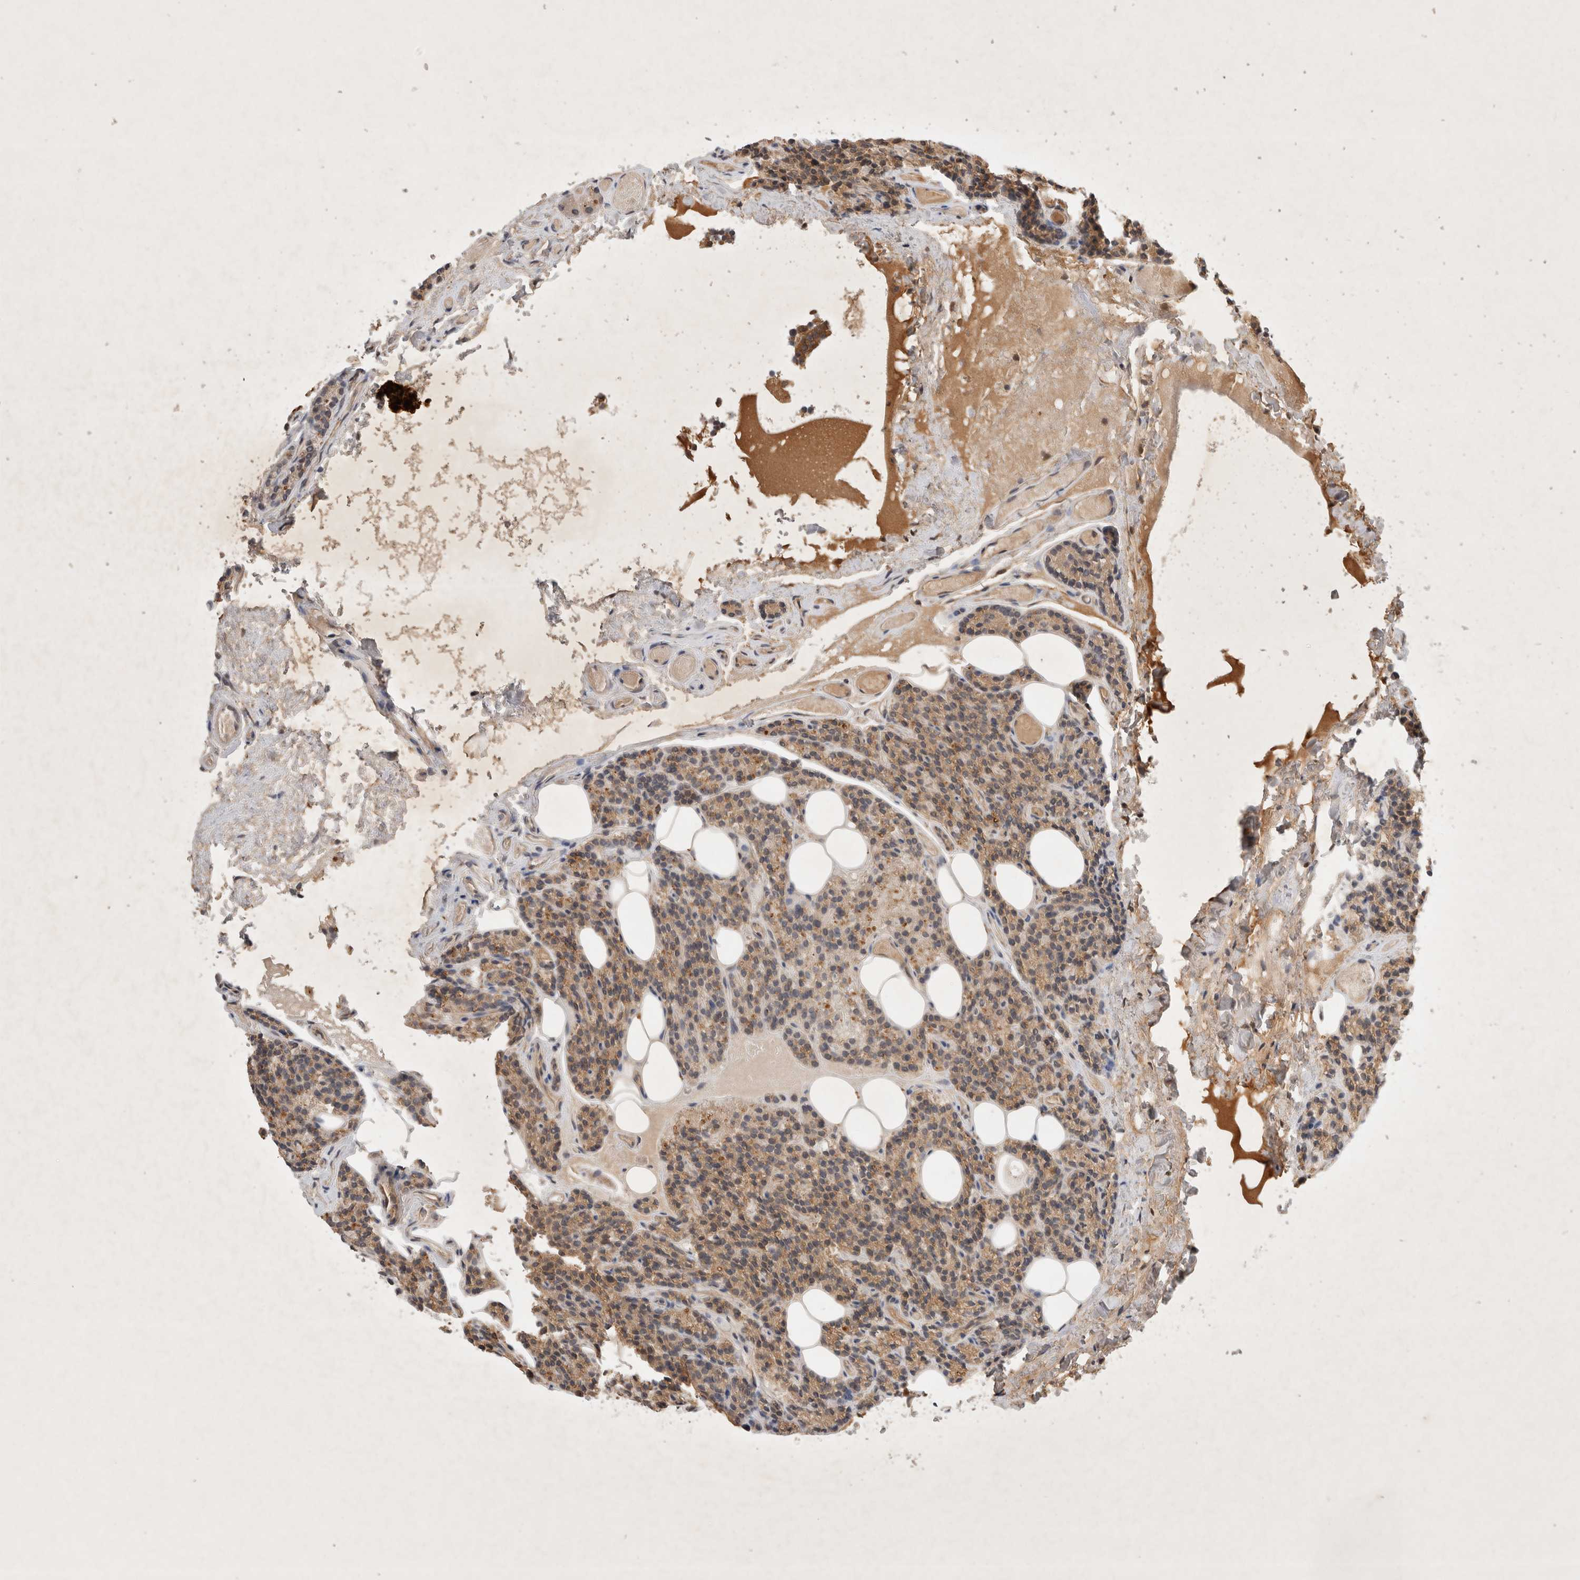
{"staining": {"intensity": "moderate", "quantity": ">75%", "location": "cytoplasmic/membranous"}, "tissue": "parathyroid gland", "cell_type": "Glandular cells", "image_type": "normal", "snomed": [{"axis": "morphology", "description": "Normal tissue, NOS"}, {"axis": "topography", "description": "Parathyroid gland"}], "caption": "Moderate cytoplasmic/membranous staining for a protein is appreciated in about >75% of glandular cells of benign parathyroid gland using immunohistochemistry (IHC).", "gene": "YES1", "patient": {"sex": "female", "age": 85}}